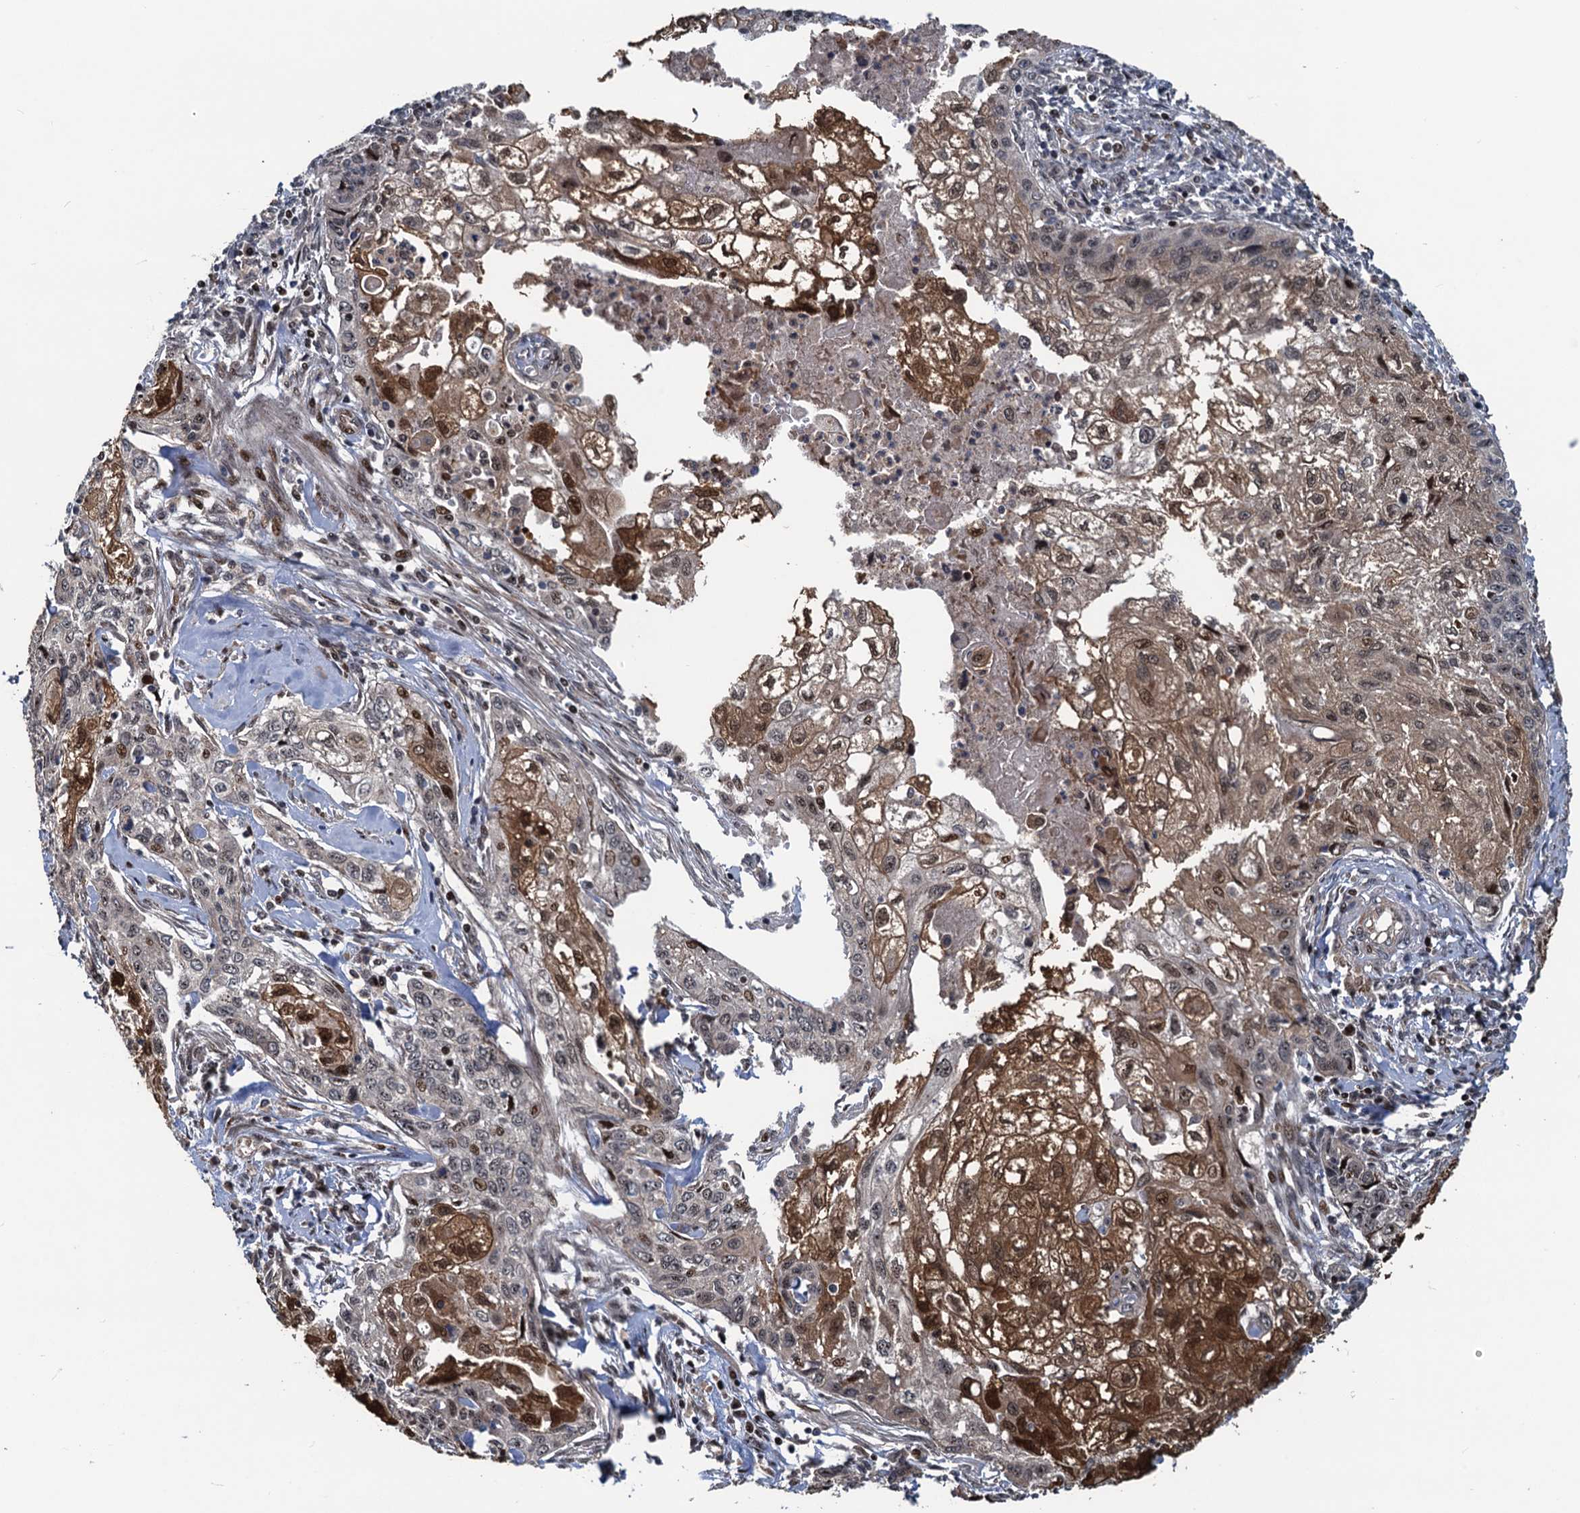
{"staining": {"intensity": "moderate", "quantity": ">75%", "location": "cytoplasmic/membranous,nuclear"}, "tissue": "cervical cancer", "cell_type": "Tumor cells", "image_type": "cancer", "snomed": [{"axis": "morphology", "description": "Squamous cell carcinoma, NOS"}, {"axis": "topography", "description": "Cervix"}], "caption": "IHC image of neoplastic tissue: cervical squamous cell carcinoma stained using immunohistochemistry reveals medium levels of moderate protein expression localized specifically in the cytoplasmic/membranous and nuclear of tumor cells, appearing as a cytoplasmic/membranous and nuclear brown color.", "gene": "ATOSA", "patient": {"sex": "female", "age": 67}}